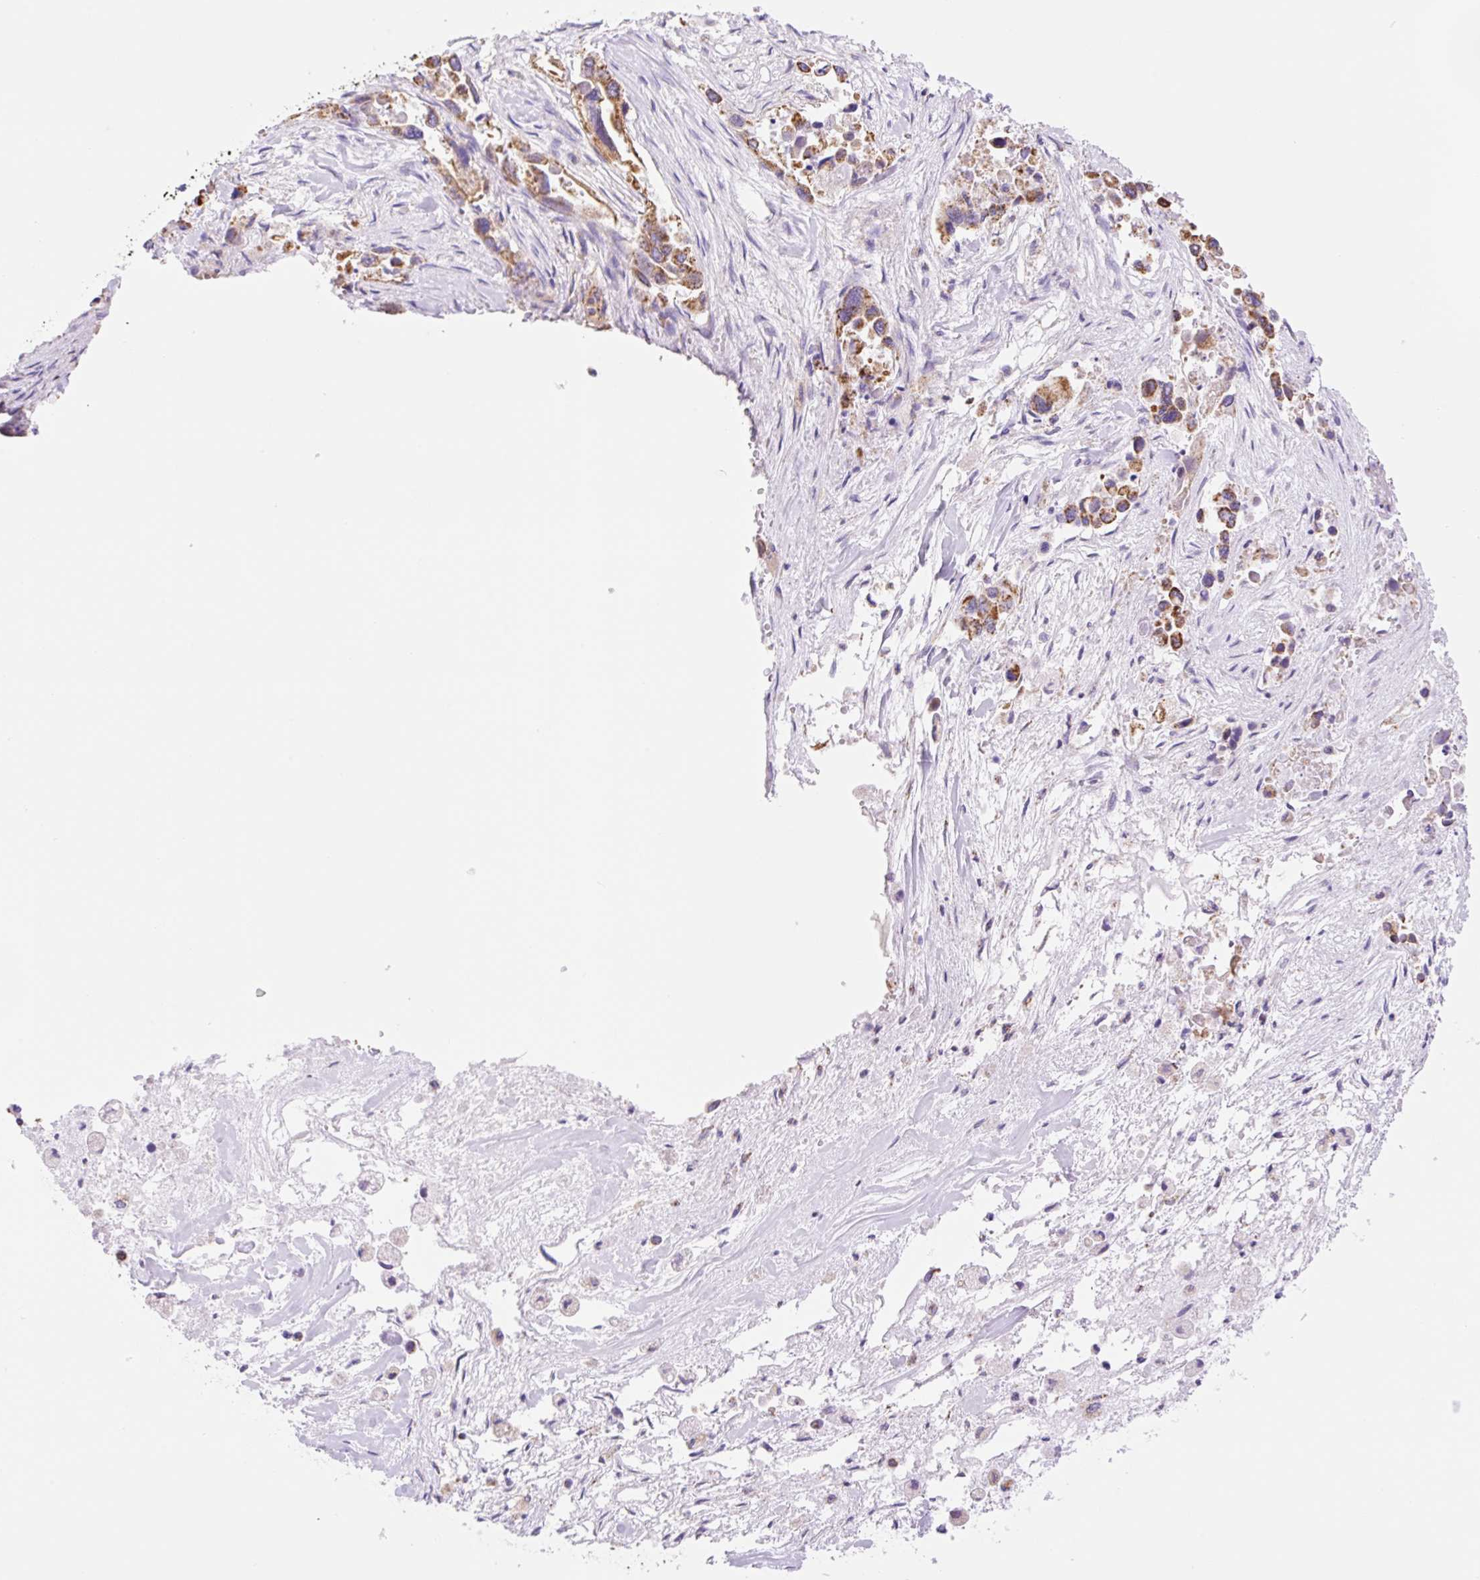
{"staining": {"intensity": "moderate", "quantity": ">75%", "location": "cytoplasmic/membranous"}, "tissue": "pancreatic cancer", "cell_type": "Tumor cells", "image_type": "cancer", "snomed": [{"axis": "morphology", "description": "Adenocarcinoma, NOS"}, {"axis": "topography", "description": "Pancreas"}], "caption": "About >75% of tumor cells in pancreatic cancer reveal moderate cytoplasmic/membranous protein staining as visualized by brown immunohistochemical staining.", "gene": "ESAM", "patient": {"sex": "male", "age": 92}}